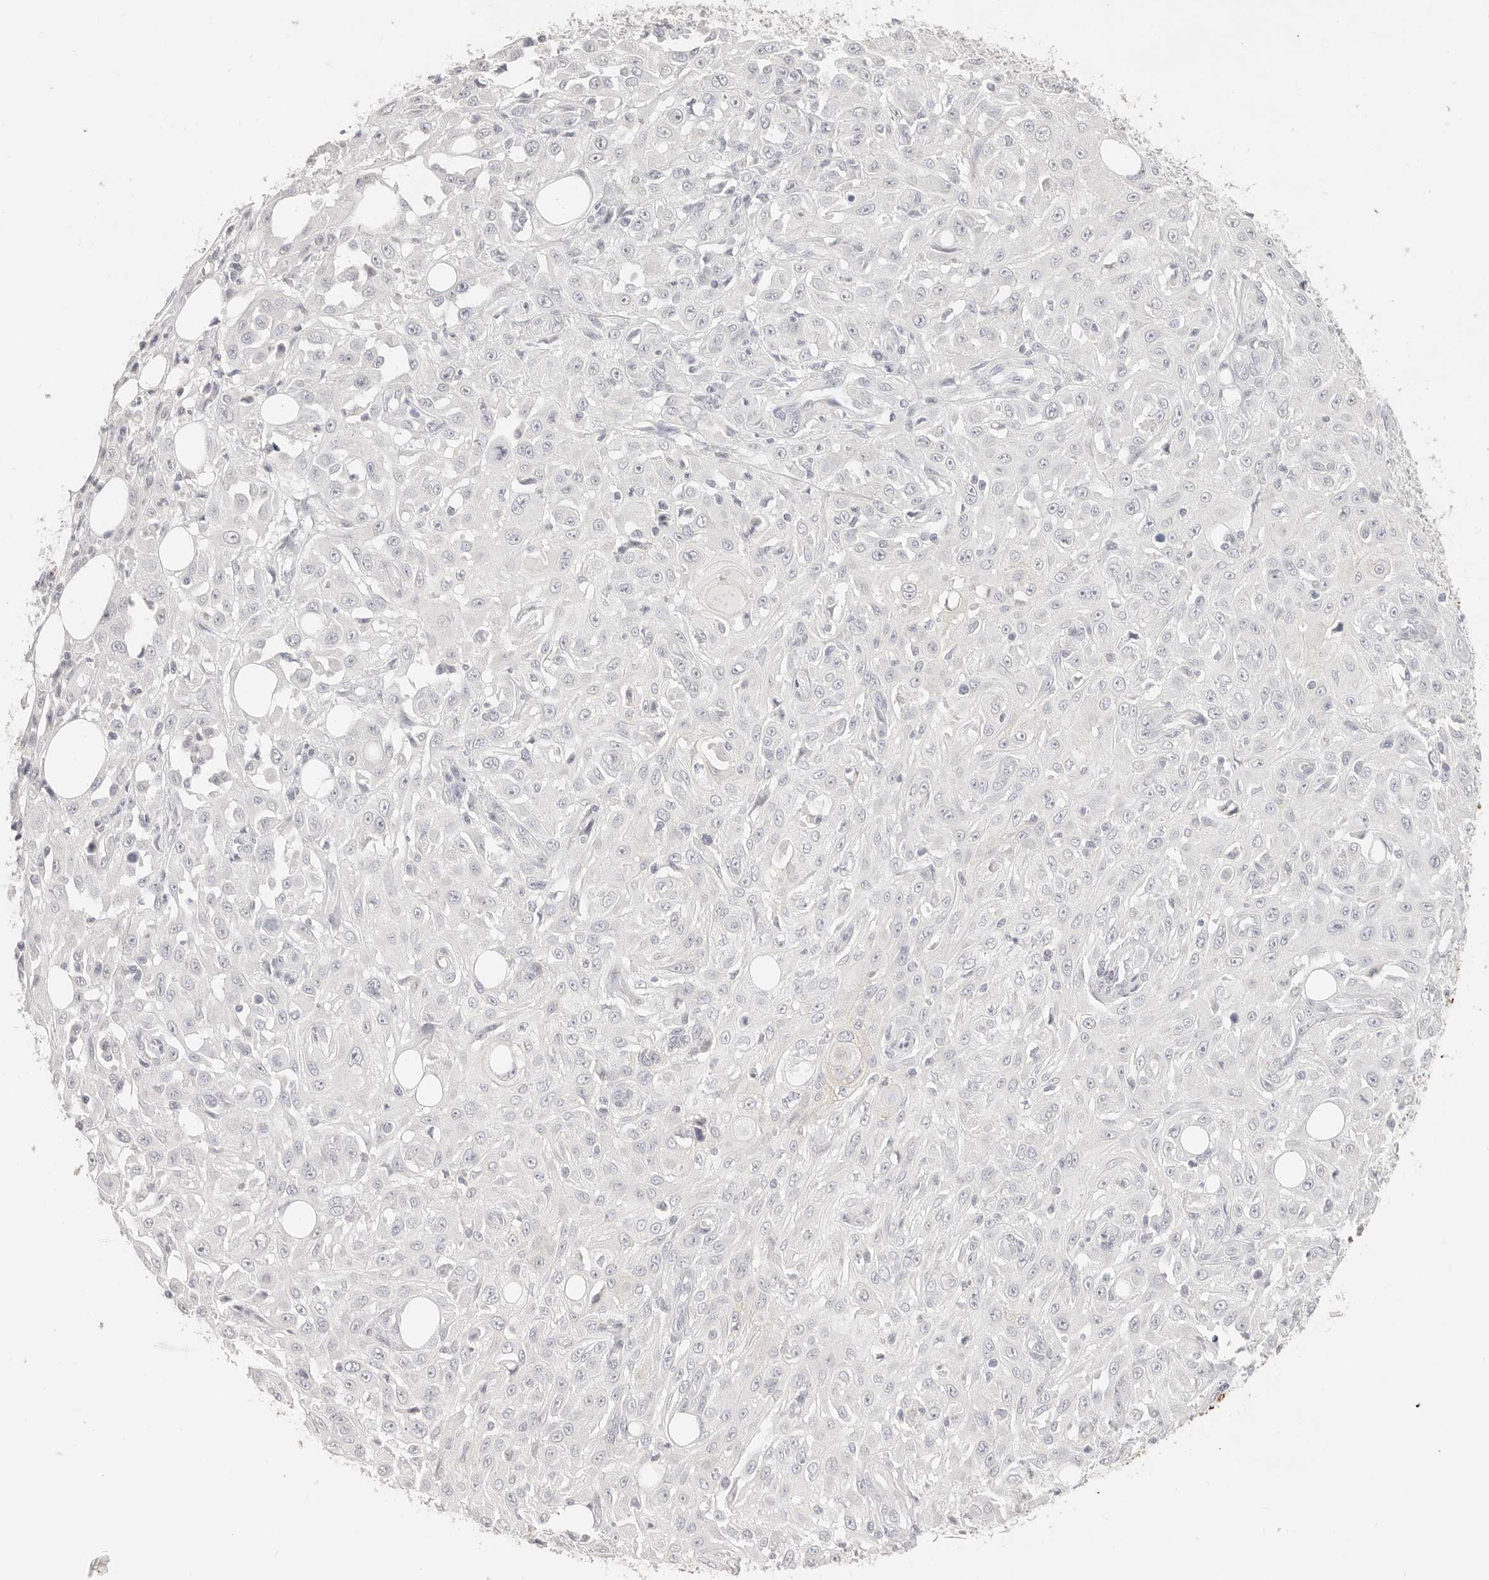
{"staining": {"intensity": "negative", "quantity": "none", "location": "none"}, "tissue": "skin cancer", "cell_type": "Tumor cells", "image_type": "cancer", "snomed": [{"axis": "morphology", "description": "Squamous cell carcinoma, NOS"}, {"axis": "morphology", "description": "Squamous cell carcinoma, metastatic, NOS"}, {"axis": "topography", "description": "Skin"}, {"axis": "topography", "description": "Lymph node"}], "caption": "A histopathology image of human squamous cell carcinoma (skin) is negative for staining in tumor cells.", "gene": "EPCAM", "patient": {"sex": "male", "age": 75}}